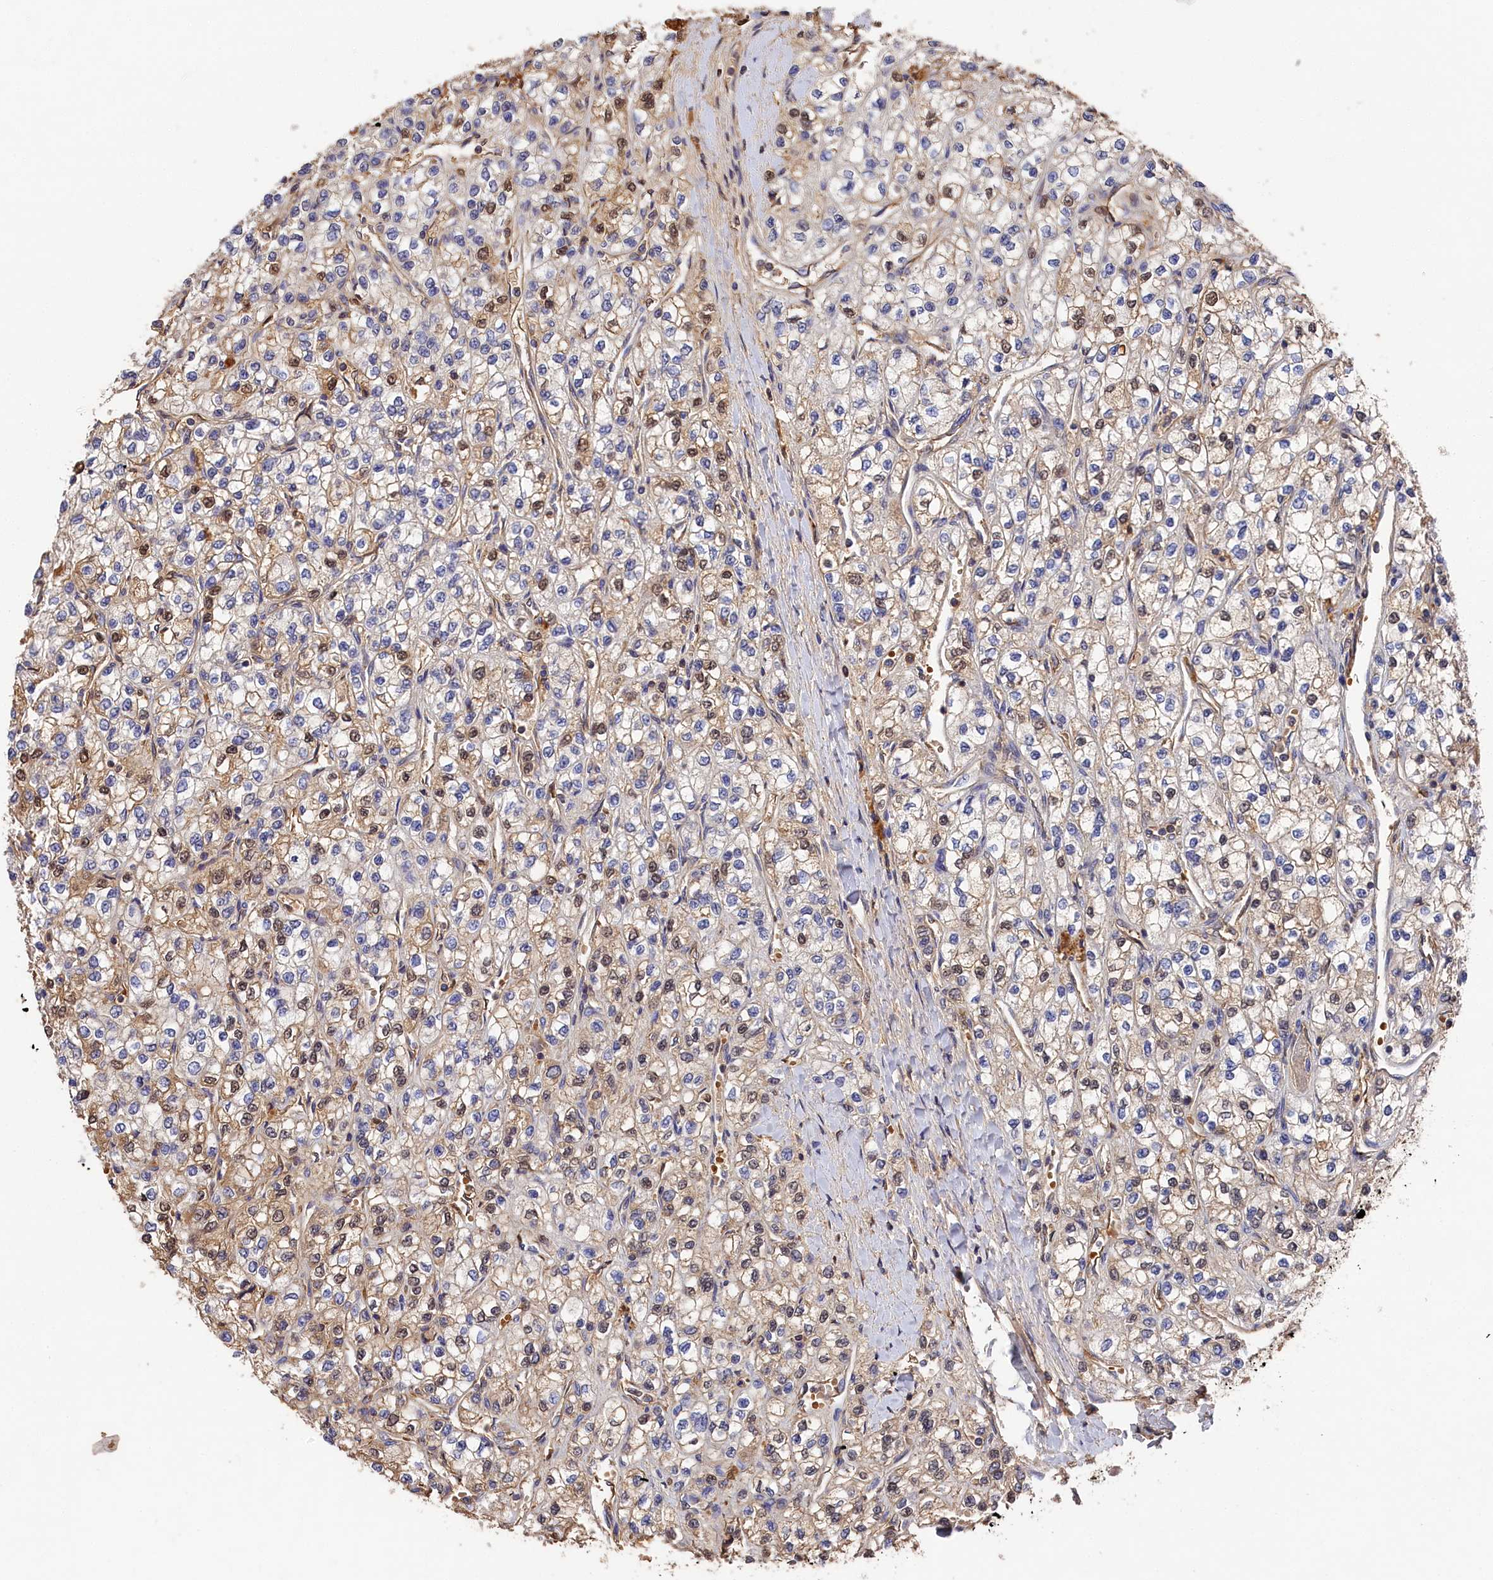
{"staining": {"intensity": "weak", "quantity": "<25%", "location": "cytoplasmic/membranous,nuclear"}, "tissue": "renal cancer", "cell_type": "Tumor cells", "image_type": "cancer", "snomed": [{"axis": "morphology", "description": "Adenocarcinoma, NOS"}, {"axis": "topography", "description": "Kidney"}], "caption": "Adenocarcinoma (renal) was stained to show a protein in brown. There is no significant expression in tumor cells. The staining was performed using DAB (3,3'-diaminobenzidine) to visualize the protein expression in brown, while the nuclei were stained in blue with hematoxylin (Magnification: 20x).", "gene": "DHRS11", "patient": {"sex": "male", "age": 80}}